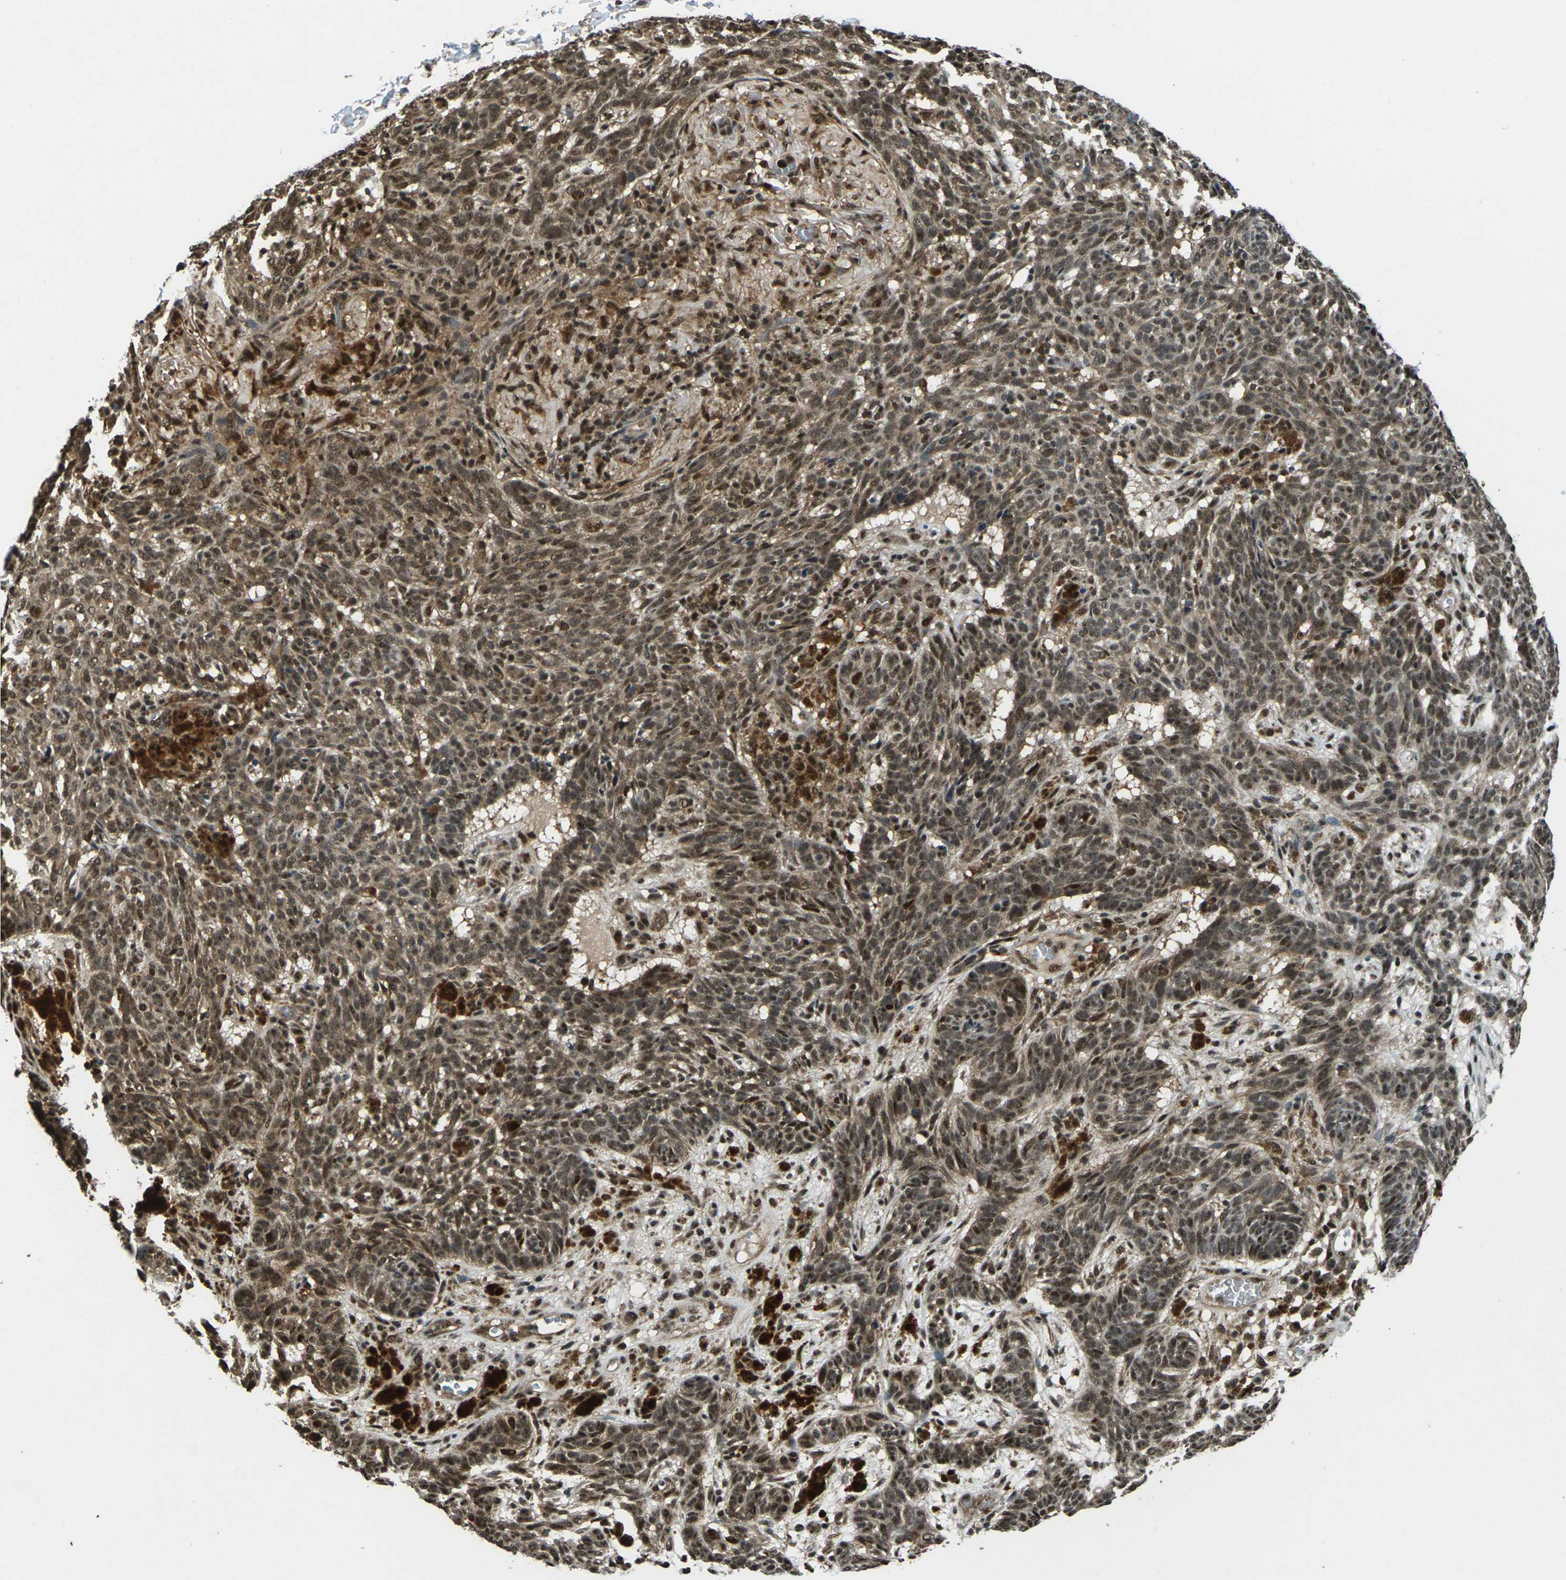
{"staining": {"intensity": "weak", "quantity": ">75%", "location": "cytoplasmic/membranous,nuclear"}, "tissue": "skin cancer", "cell_type": "Tumor cells", "image_type": "cancer", "snomed": [{"axis": "morphology", "description": "Basal cell carcinoma"}, {"axis": "topography", "description": "Skin"}], "caption": "Skin basal cell carcinoma stained with DAB (3,3'-diaminobenzidine) immunohistochemistry (IHC) demonstrates low levels of weak cytoplasmic/membranous and nuclear expression in approximately >75% of tumor cells.", "gene": "NR4A2", "patient": {"sex": "male", "age": 85}}